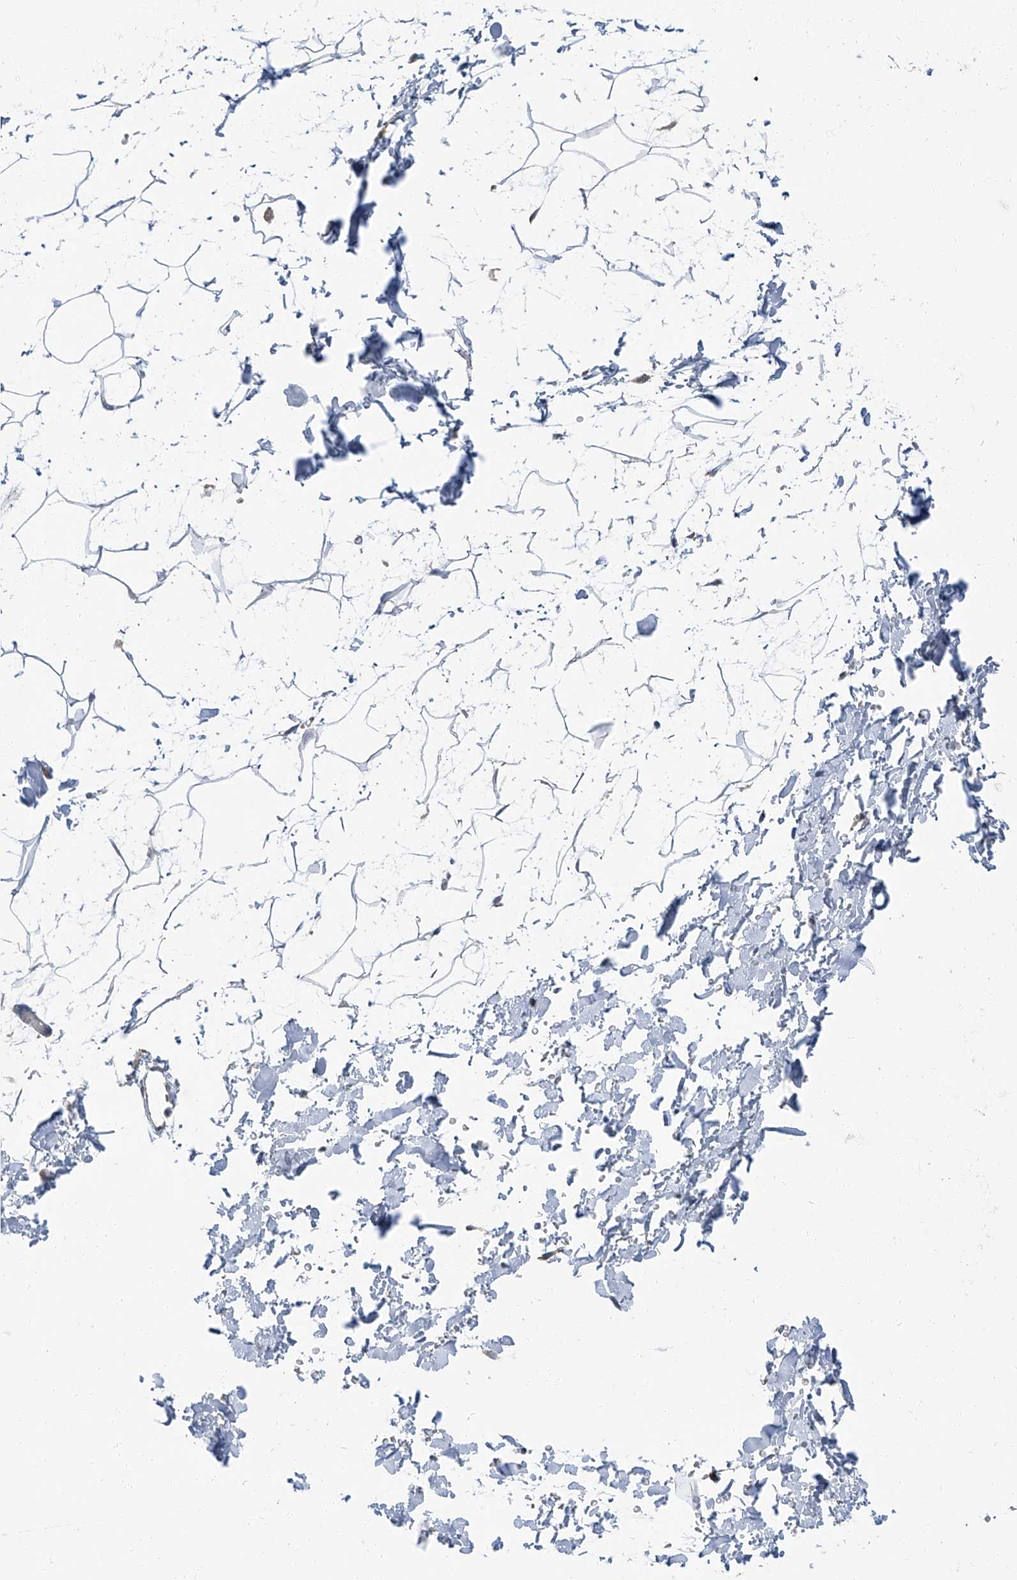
{"staining": {"intensity": "negative", "quantity": "none", "location": "none"}, "tissue": "adipose tissue", "cell_type": "Adipocytes", "image_type": "normal", "snomed": [{"axis": "morphology", "description": "Normal tissue, NOS"}, {"axis": "topography", "description": "Soft tissue"}], "caption": "Micrograph shows no significant protein staining in adipocytes of normal adipose tissue. (Stains: DAB (3,3'-diaminobenzidine) immunohistochemistry (IHC) with hematoxylin counter stain, Microscopy: brightfield microscopy at high magnification).", "gene": "GPR142", "patient": {"sex": "male", "age": 72}}